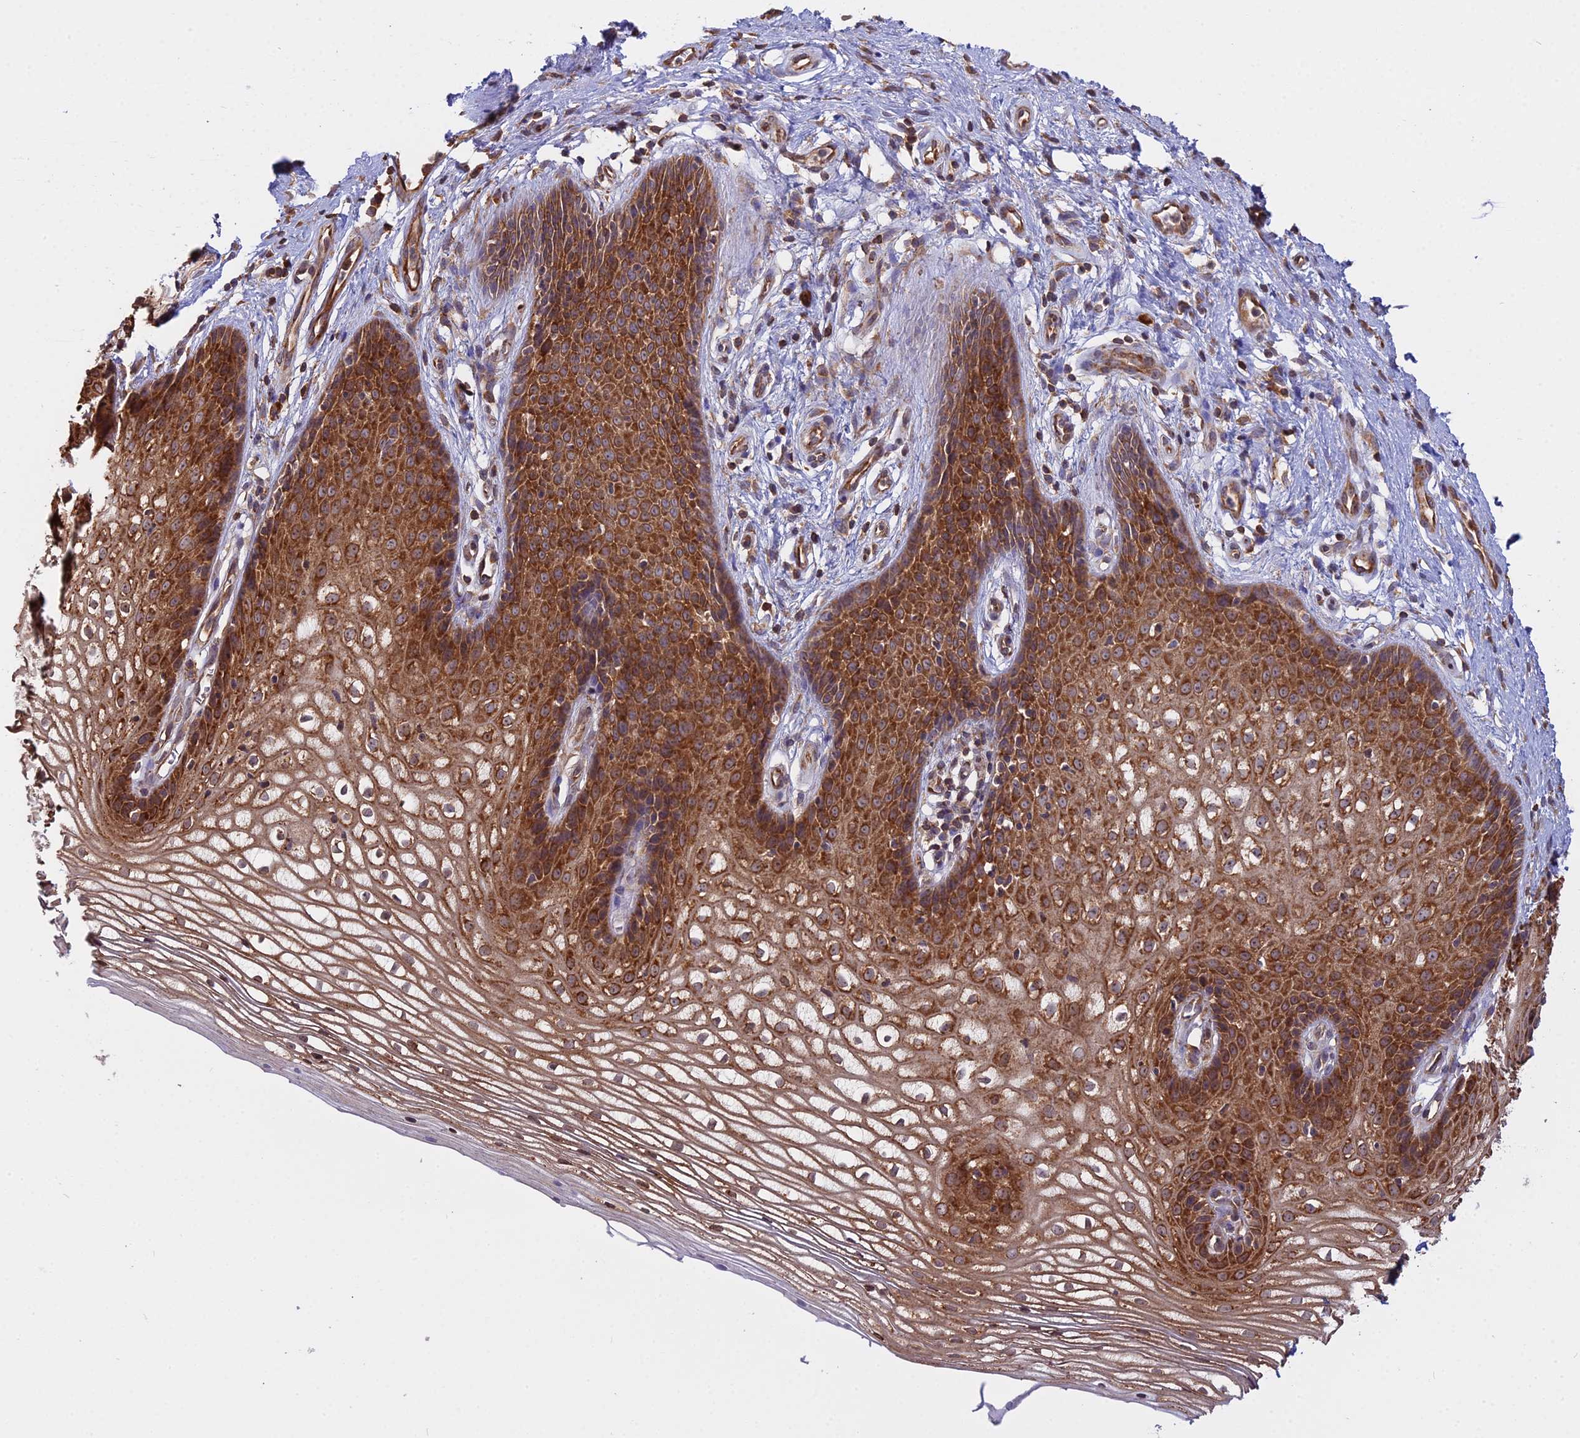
{"staining": {"intensity": "strong", "quantity": ">75%", "location": "cytoplasmic/membranous"}, "tissue": "vagina", "cell_type": "Squamous epithelial cells", "image_type": "normal", "snomed": [{"axis": "morphology", "description": "Normal tissue, NOS"}, {"axis": "topography", "description": "Vagina"}], "caption": "Protein positivity by immunohistochemistry demonstrates strong cytoplasmic/membranous expression in approximately >75% of squamous epithelial cells in benign vagina.", "gene": "RPL26", "patient": {"sex": "female", "age": 34}}